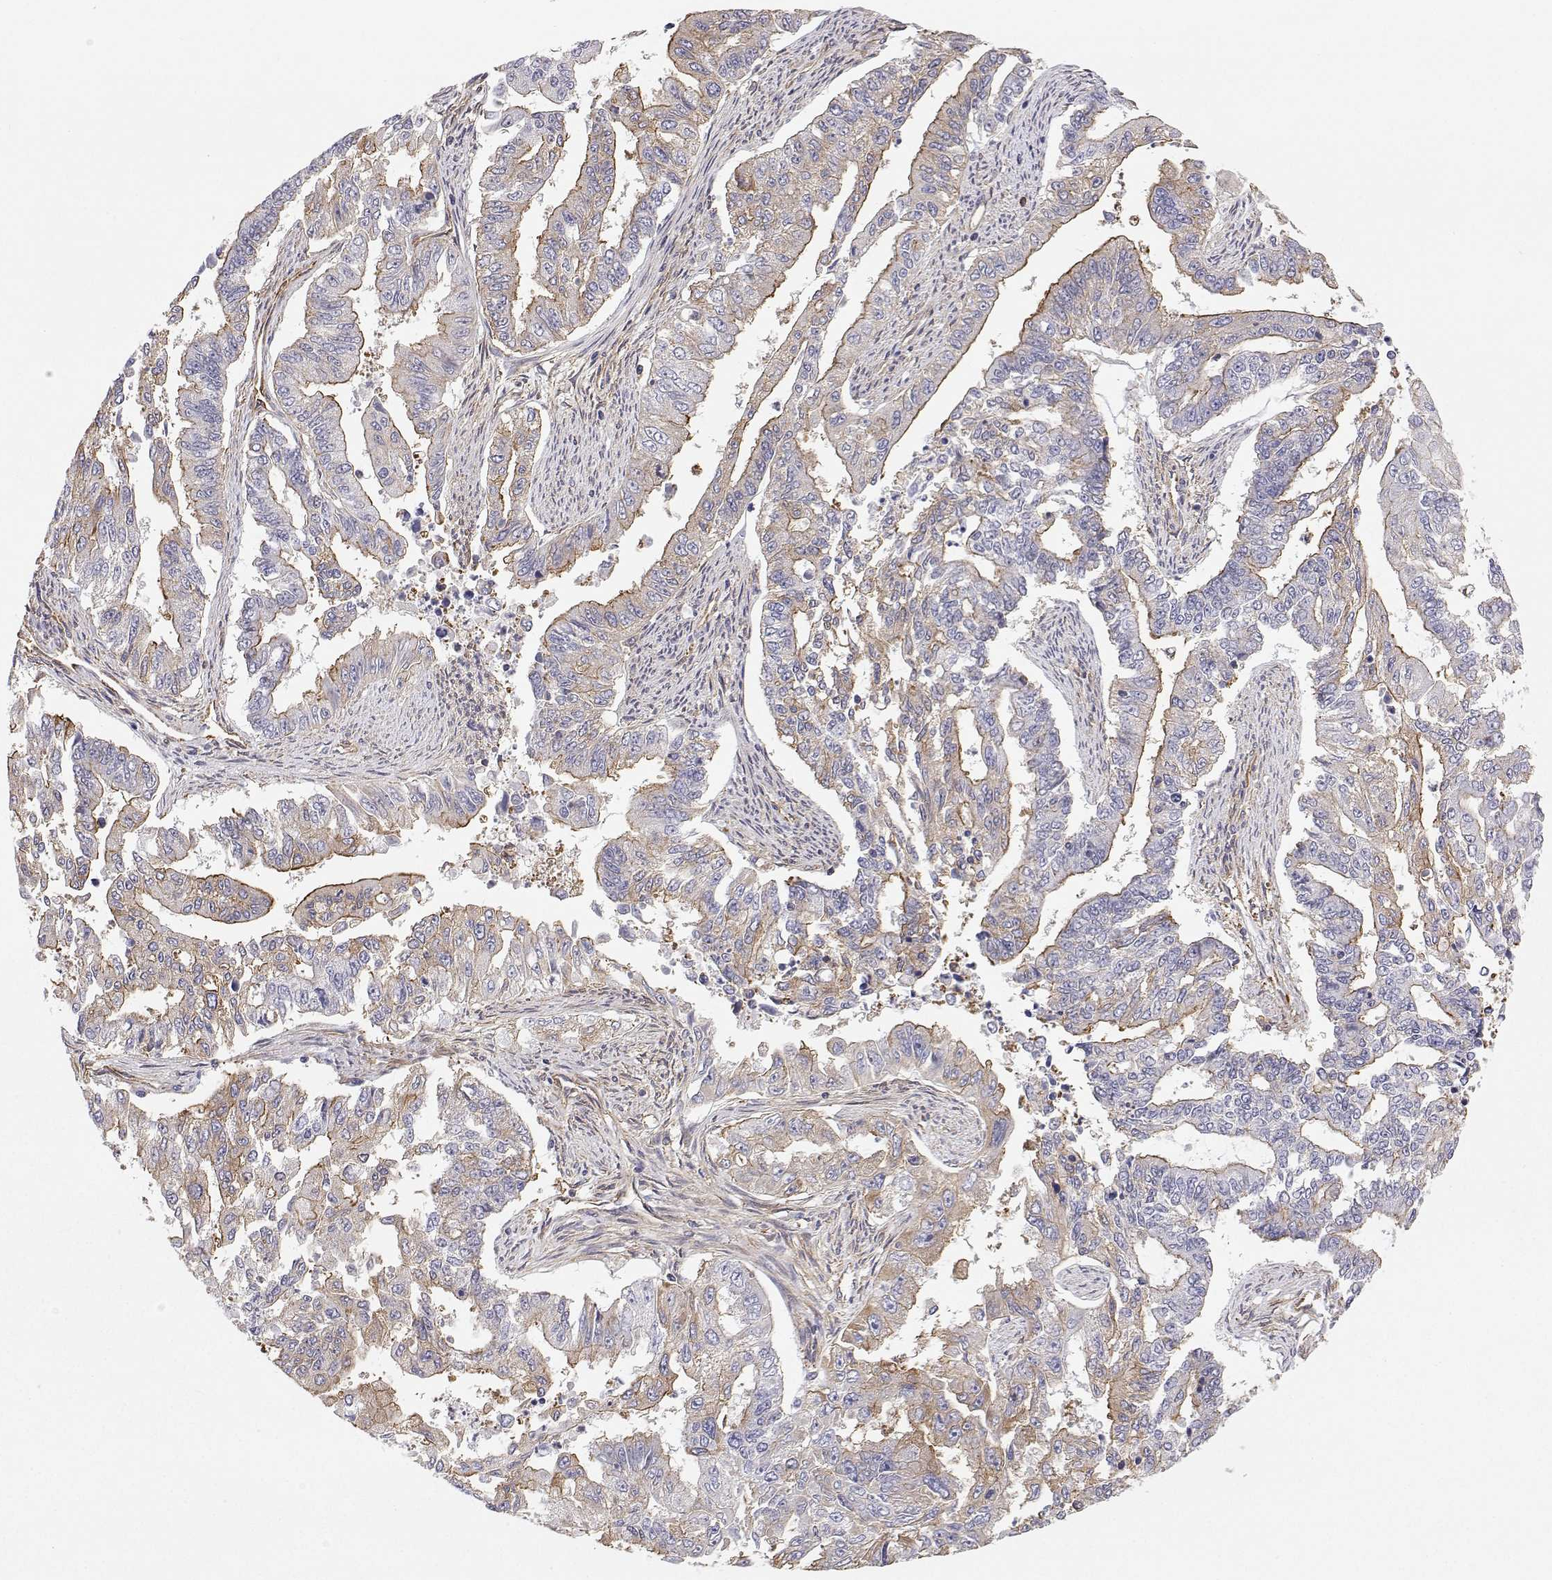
{"staining": {"intensity": "moderate", "quantity": "25%-75%", "location": "cytoplasmic/membranous"}, "tissue": "endometrial cancer", "cell_type": "Tumor cells", "image_type": "cancer", "snomed": [{"axis": "morphology", "description": "Adenocarcinoma, NOS"}, {"axis": "topography", "description": "Uterus"}], "caption": "Immunohistochemistry (IHC) (DAB (3,3'-diaminobenzidine)) staining of human adenocarcinoma (endometrial) demonstrates moderate cytoplasmic/membranous protein positivity in about 25%-75% of tumor cells.", "gene": "MYH9", "patient": {"sex": "female", "age": 59}}